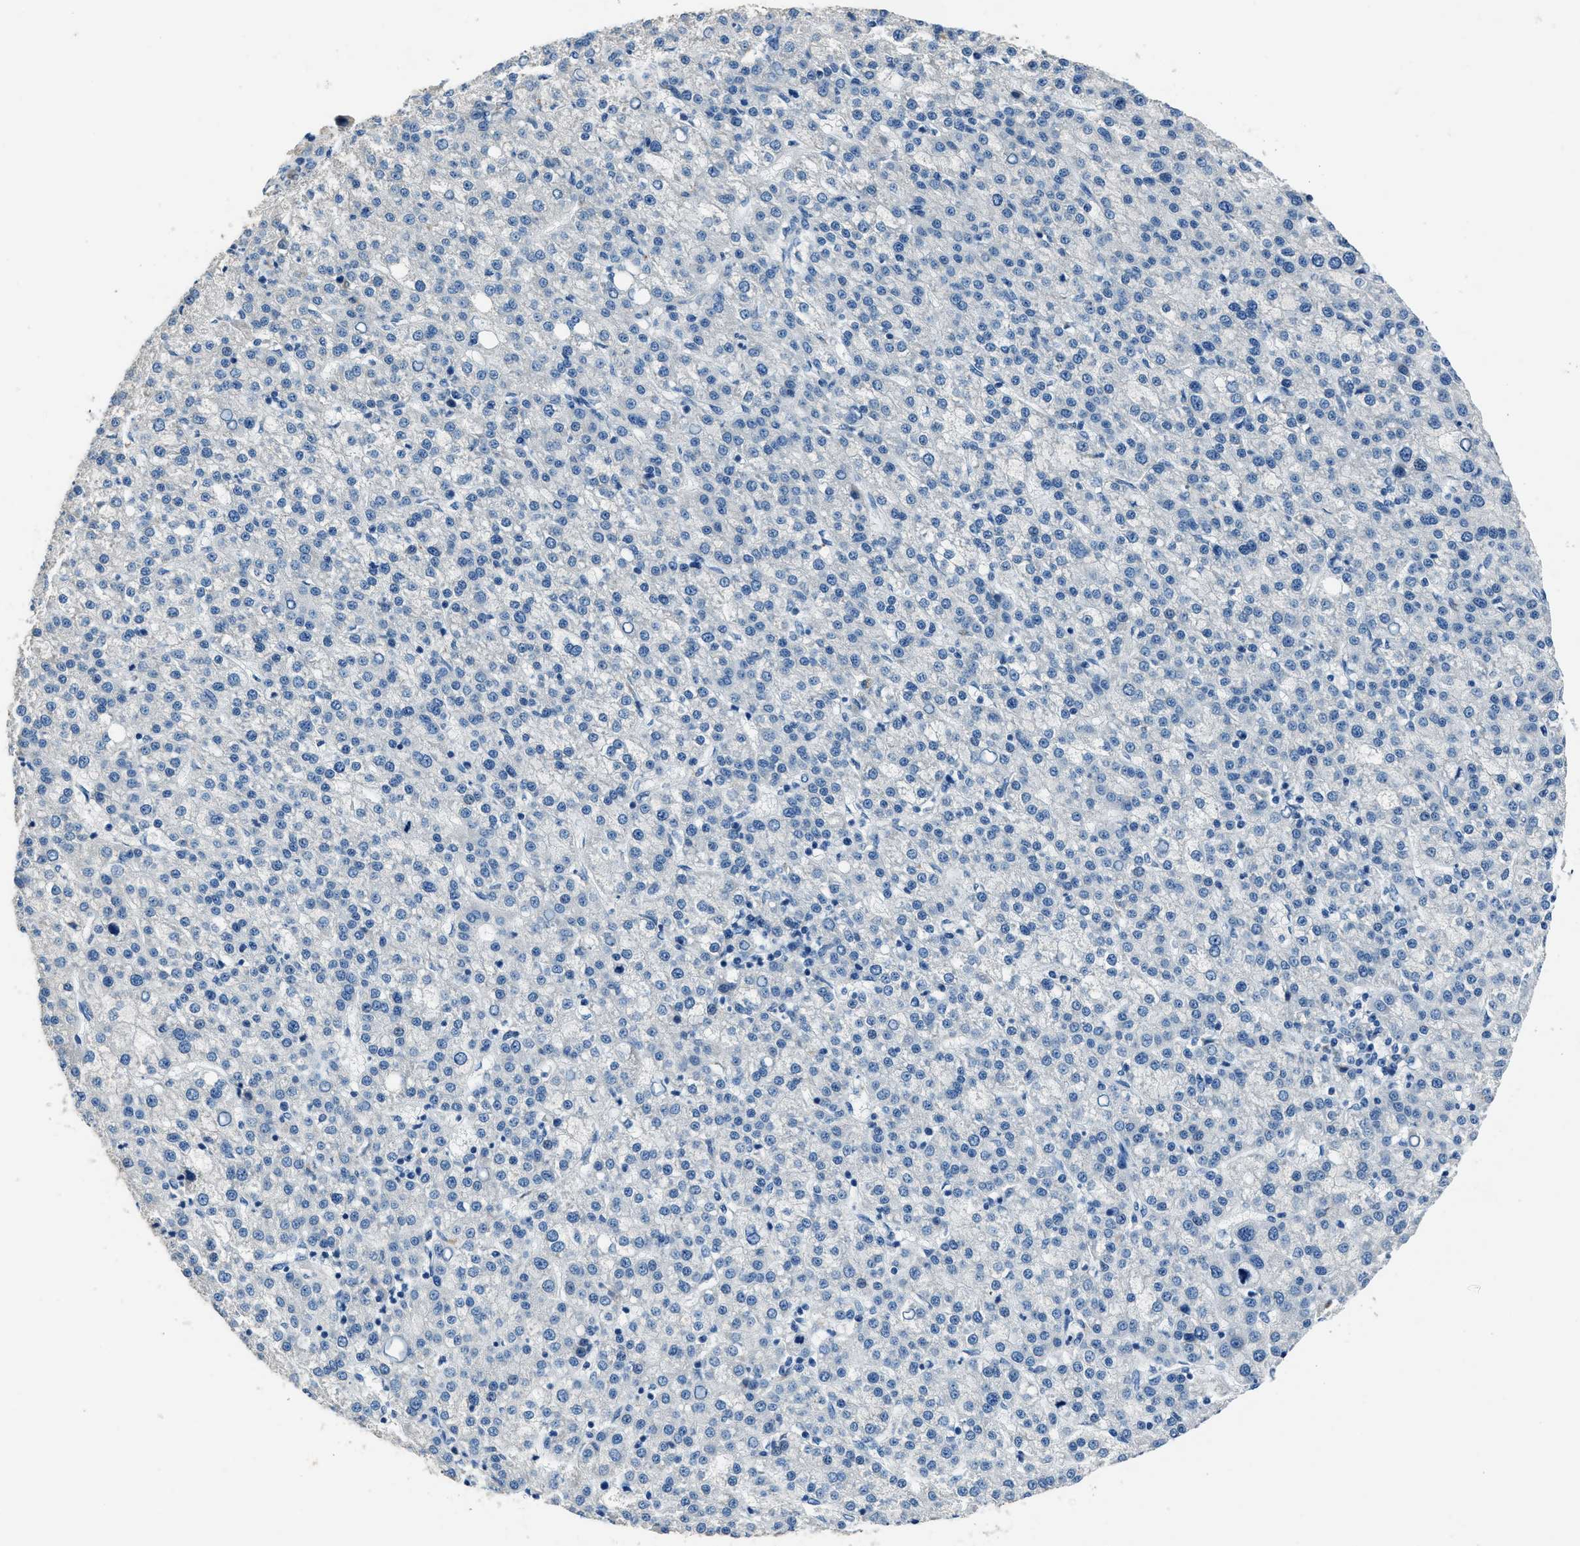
{"staining": {"intensity": "negative", "quantity": "none", "location": "none"}, "tissue": "liver cancer", "cell_type": "Tumor cells", "image_type": "cancer", "snomed": [{"axis": "morphology", "description": "Carcinoma, Hepatocellular, NOS"}, {"axis": "topography", "description": "Liver"}], "caption": "Hepatocellular carcinoma (liver) was stained to show a protein in brown. There is no significant expression in tumor cells. (DAB IHC with hematoxylin counter stain).", "gene": "ADAM2", "patient": {"sex": "female", "age": 58}}